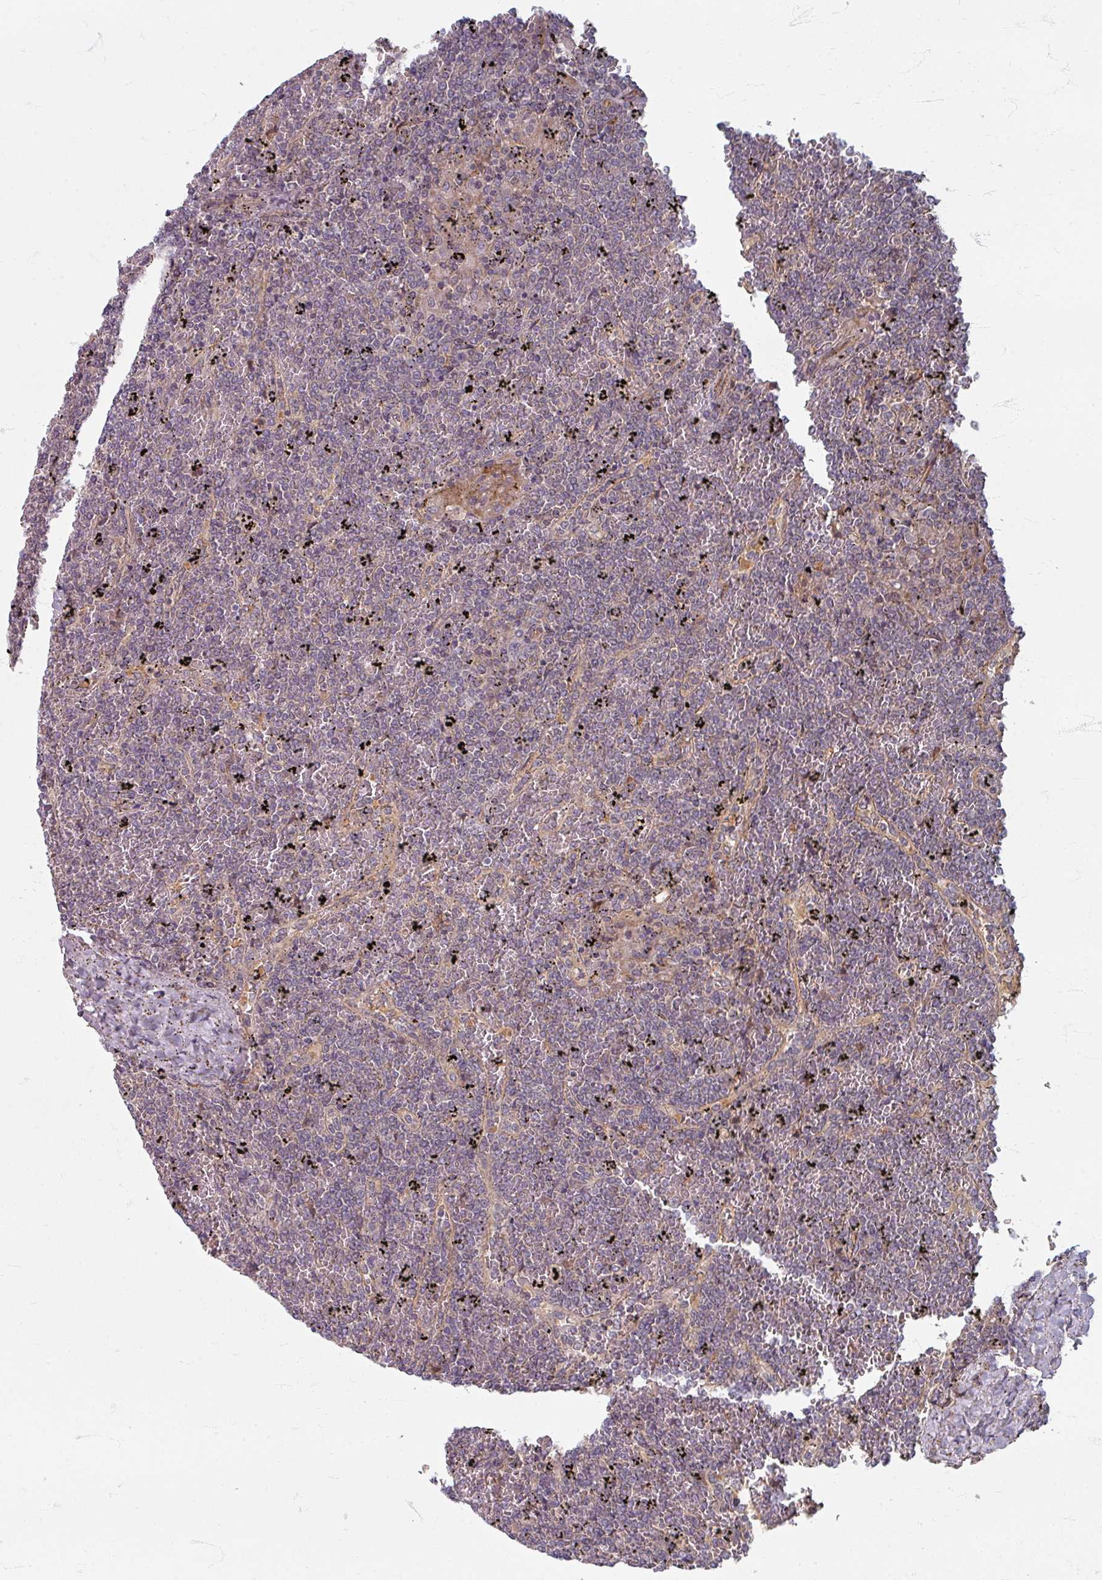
{"staining": {"intensity": "negative", "quantity": "none", "location": "none"}, "tissue": "lymphoma", "cell_type": "Tumor cells", "image_type": "cancer", "snomed": [{"axis": "morphology", "description": "Malignant lymphoma, non-Hodgkin's type, Low grade"}, {"axis": "topography", "description": "Spleen"}], "caption": "This photomicrograph is of malignant lymphoma, non-Hodgkin's type (low-grade) stained with immunohistochemistry (IHC) to label a protein in brown with the nuclei are counter-stained blue. There is no expression in tumor cells.", "gene": "STAM", "patient": {"sex": "female", "age": 19}}